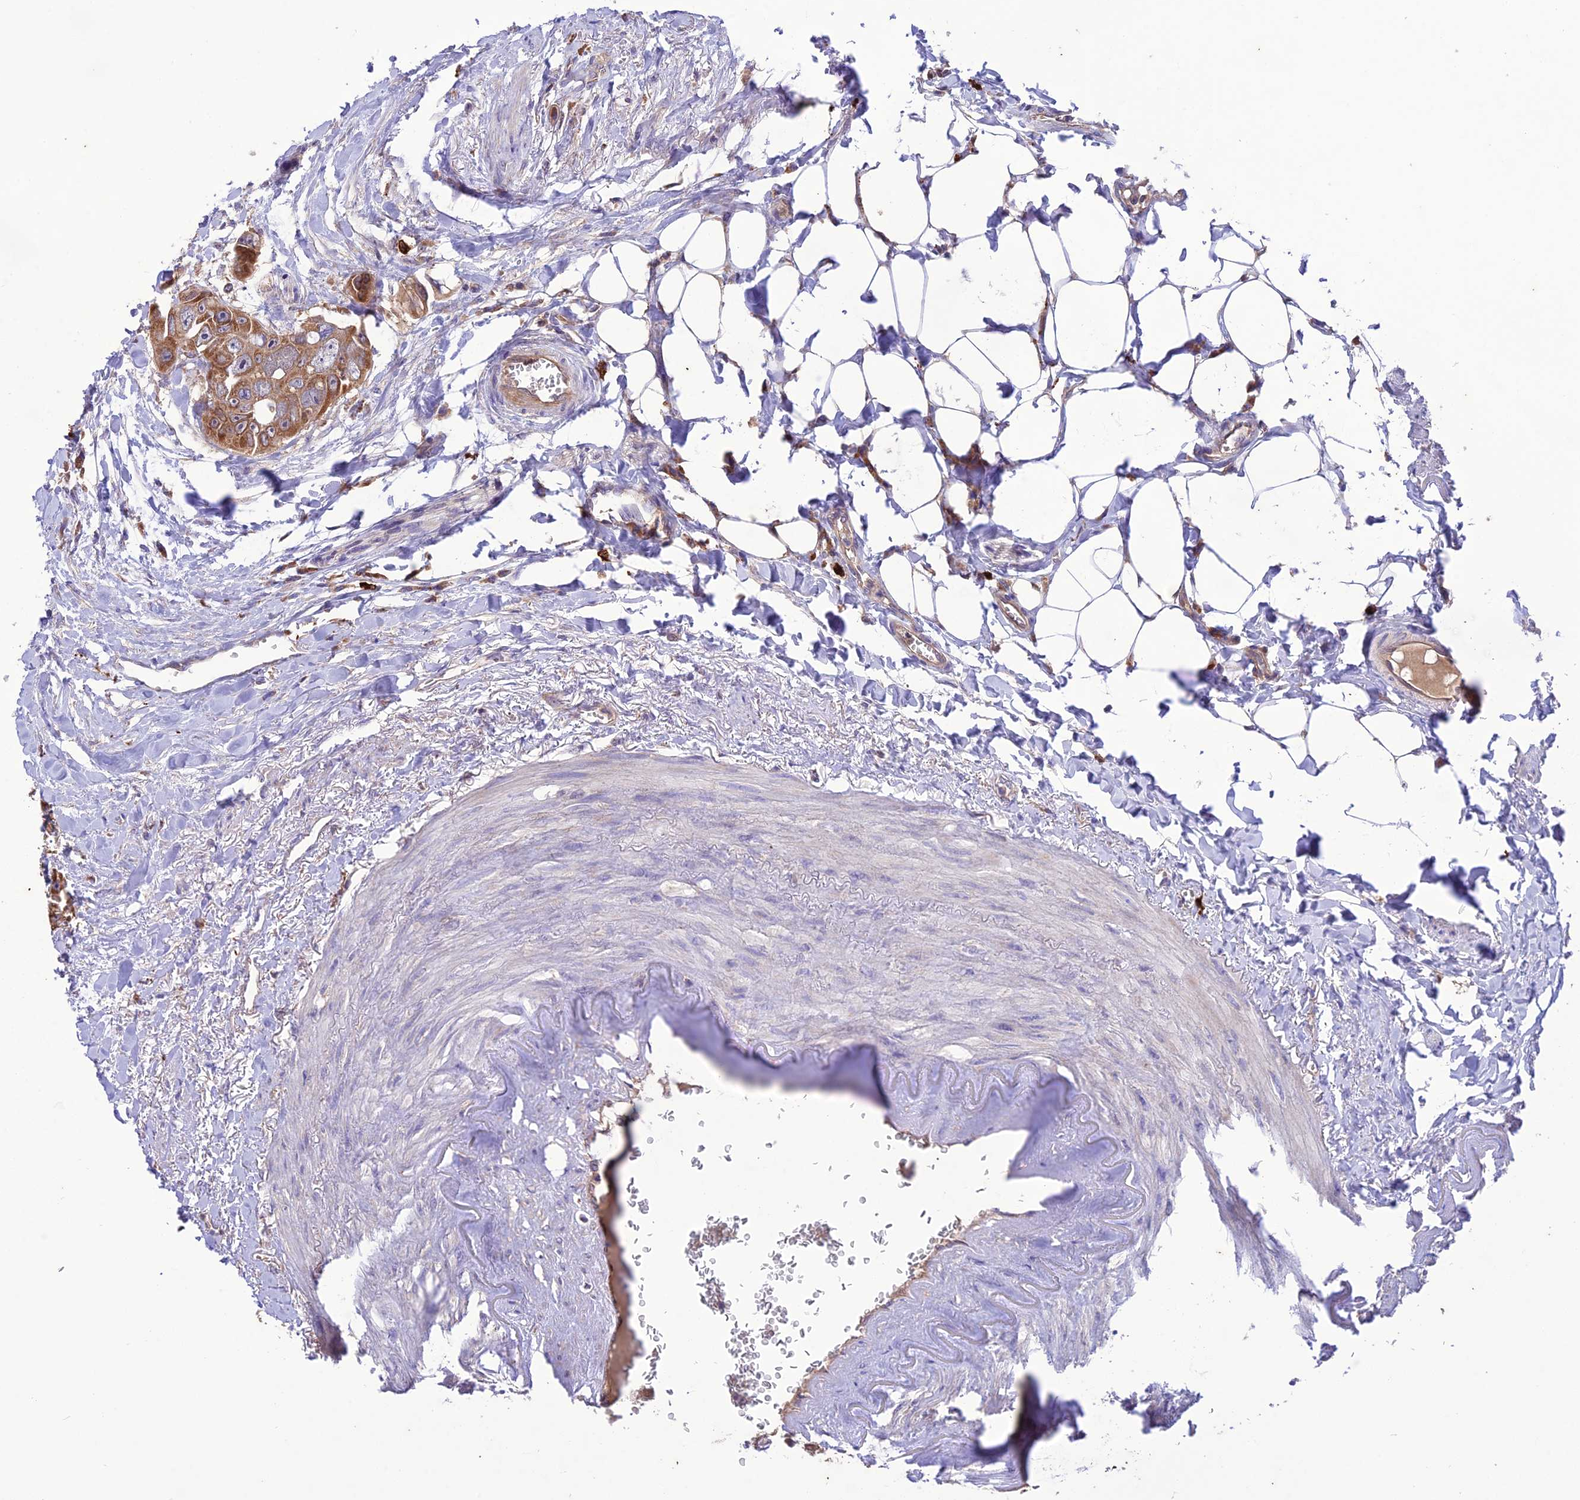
{"staining": {"intensity": "moderate", "quantity": ">75%", "location": "cytoplasmic/membranous"}, "tissue": "colorectal cancer", "cell_type": "Tumor cells", "image_type": "cancer", "snomed": [{"axis": "morphology", "description": "Adenocarcinoma, NOS"}, {"axis": "topography", "description": "Rectum"}], "caption": "Tumor cells demonstrate medium levels of moderate cytoplasmic/membranous staining in approximately >75% of cells in human adenocarcinoma (colorectal).", "gene": "NDUFAF1", "patient": {"sex": "male", "age": 87}}